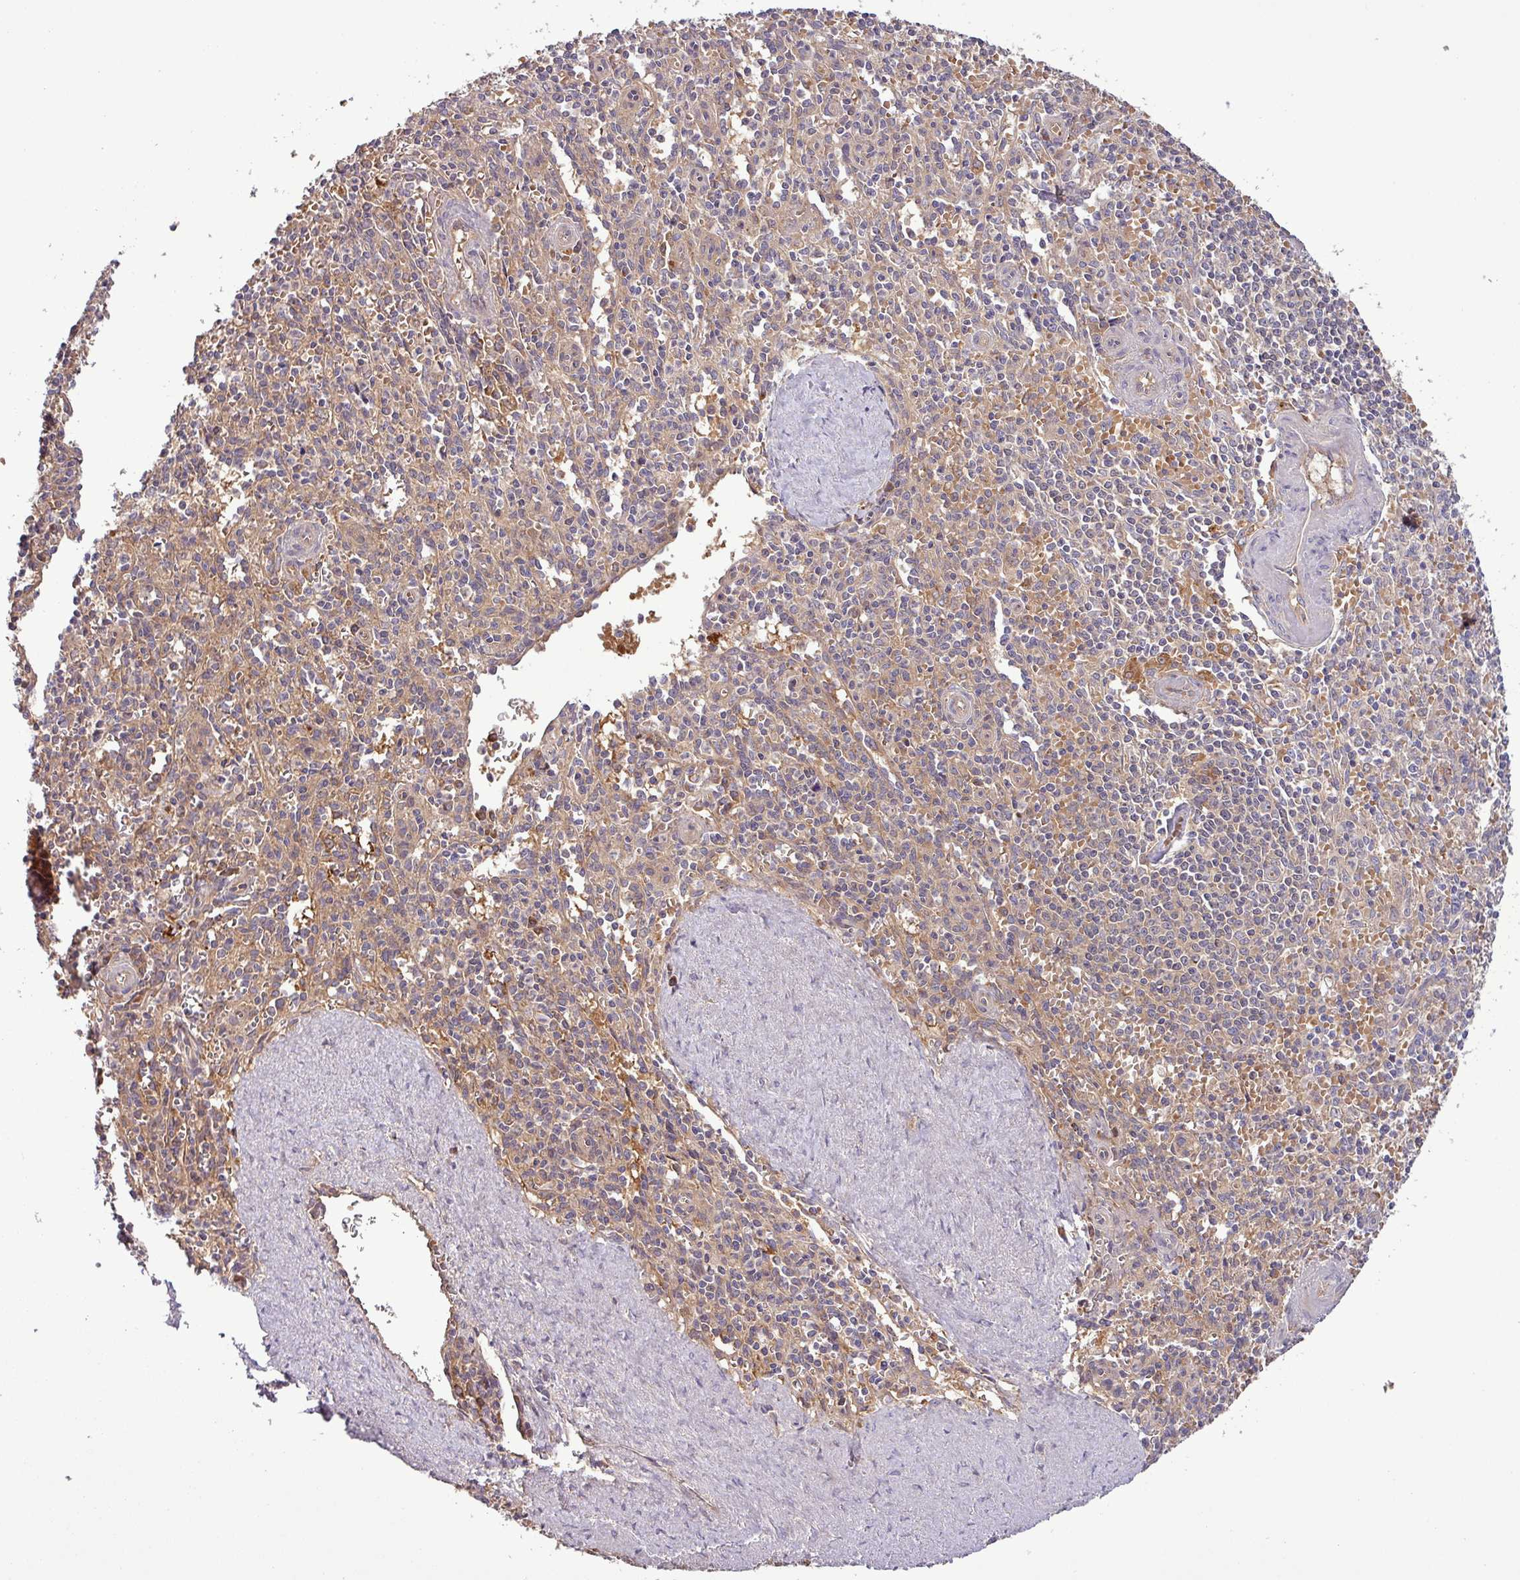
{"staining": {"intensity": "moderate", "quantity": "<25%", "location": "cytoplasmic/membranous"}, "tissue": "spleen", "cell_type": "Cells in red pulp", "image_type": "normal", "snomed": [{"axis": "morphology", "description": "Normal tissue, NOS"}, {"axis": "topography", "description": "Spleen"}], "caption": "A histopathology image of spleen stained for a protein demonstrates moderate cytoplasmic/membranous brown staining in cells in red pulp. The staining is performed using DAB brown chromogen to label protein expression. The nuclei are counter-stained blue using hematoxylin.", "gene": "SIRPB2", "patient": {"sex": "female", "age": 70}}